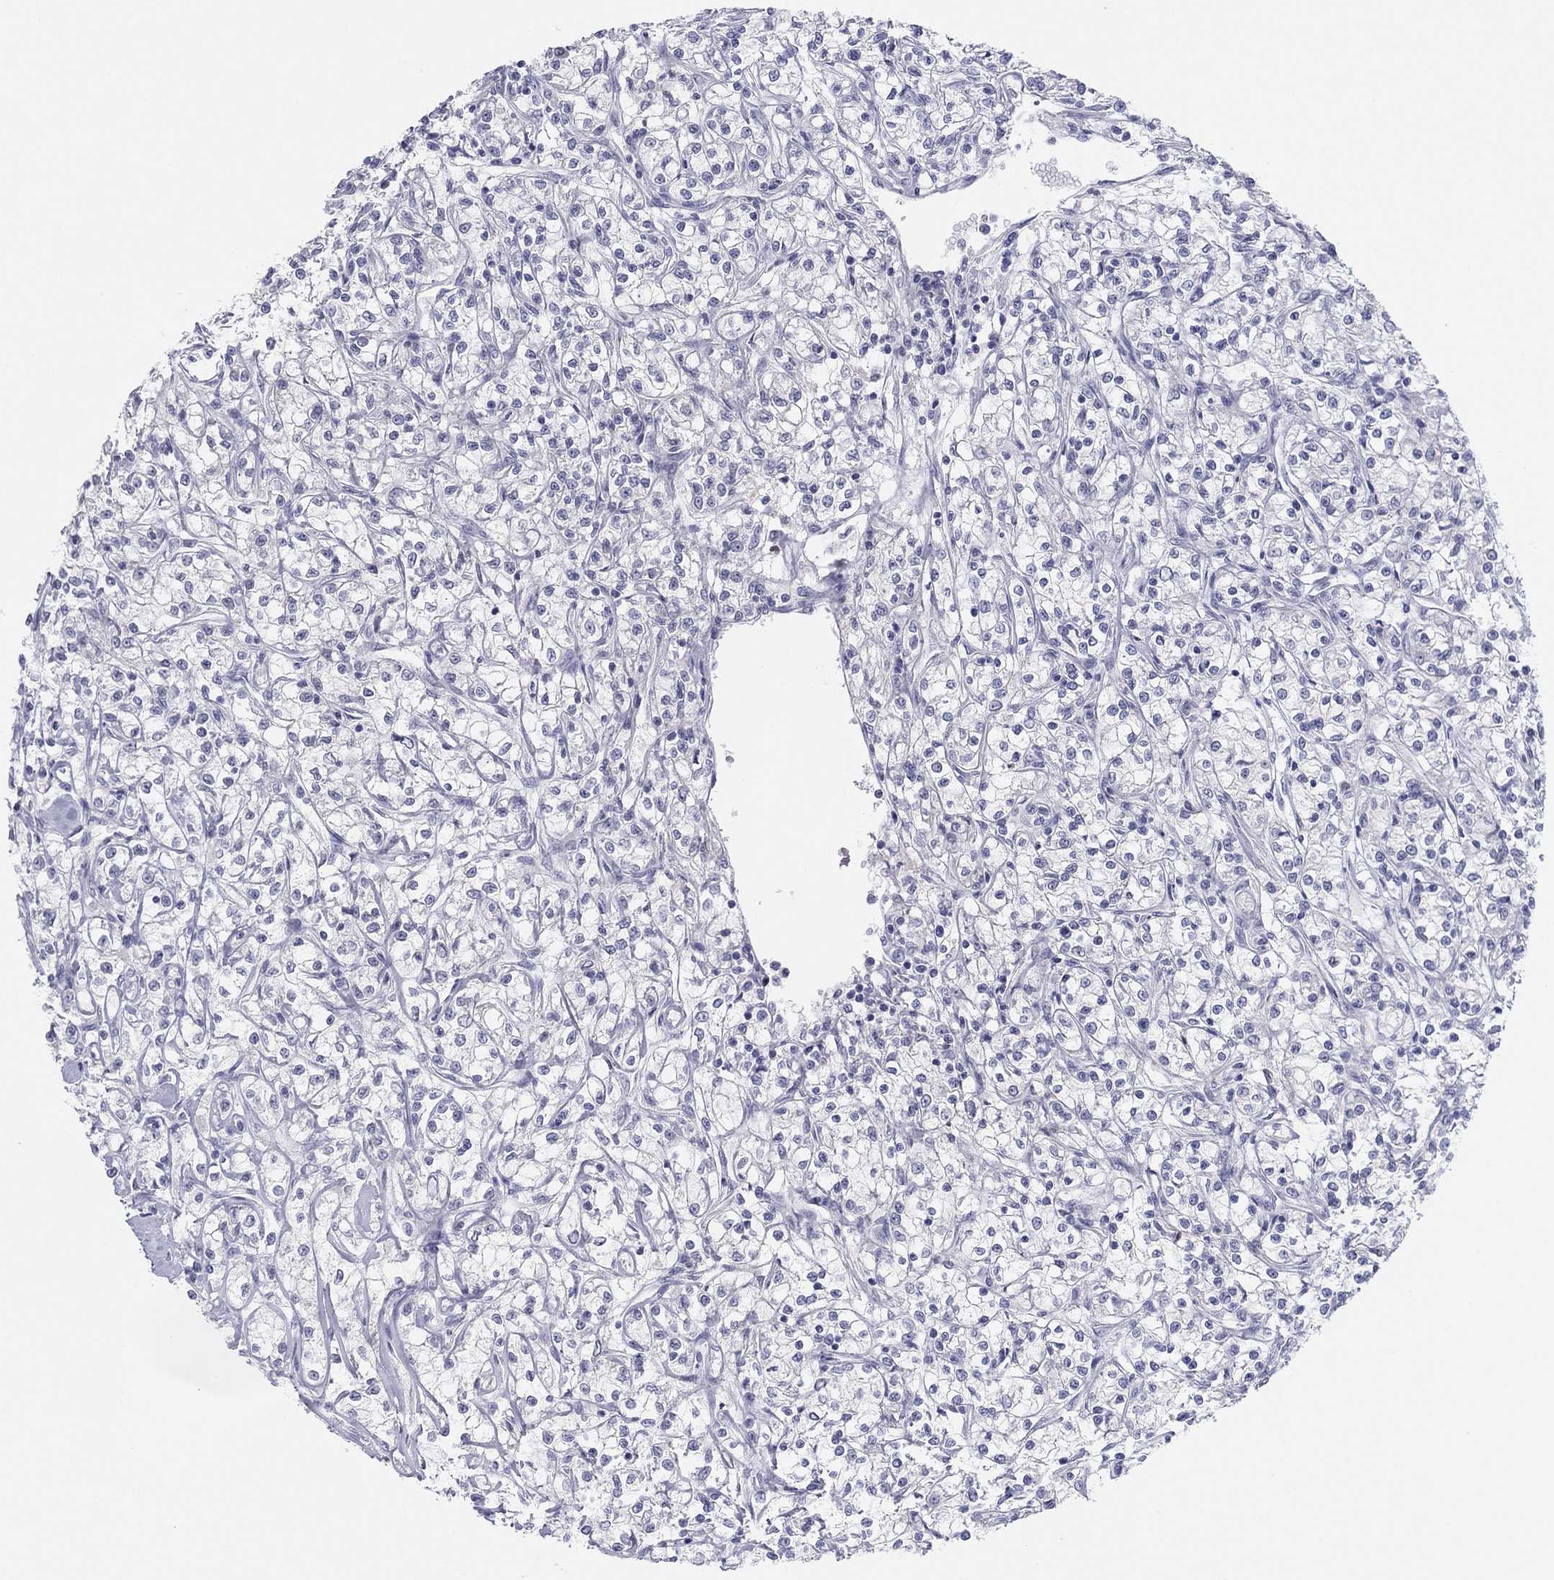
{"staining": {"intensity": "negative", "quantity": "none", "location": "none"}, "tissue": "renal cancer", "cell_type": "Tumor cells", "image_type": "cancer", "snomed": [{"axis": "morphology", "description": "Adenocarcinoma, NOS"}, {"axis": "topography", "description": "Kidney"}], "caption": "IHC of human adenocarcinoma (renal) displays no expression in tumor cells.", "gene": "PDXK", "patient": {"sex": "female", "age": 59}}